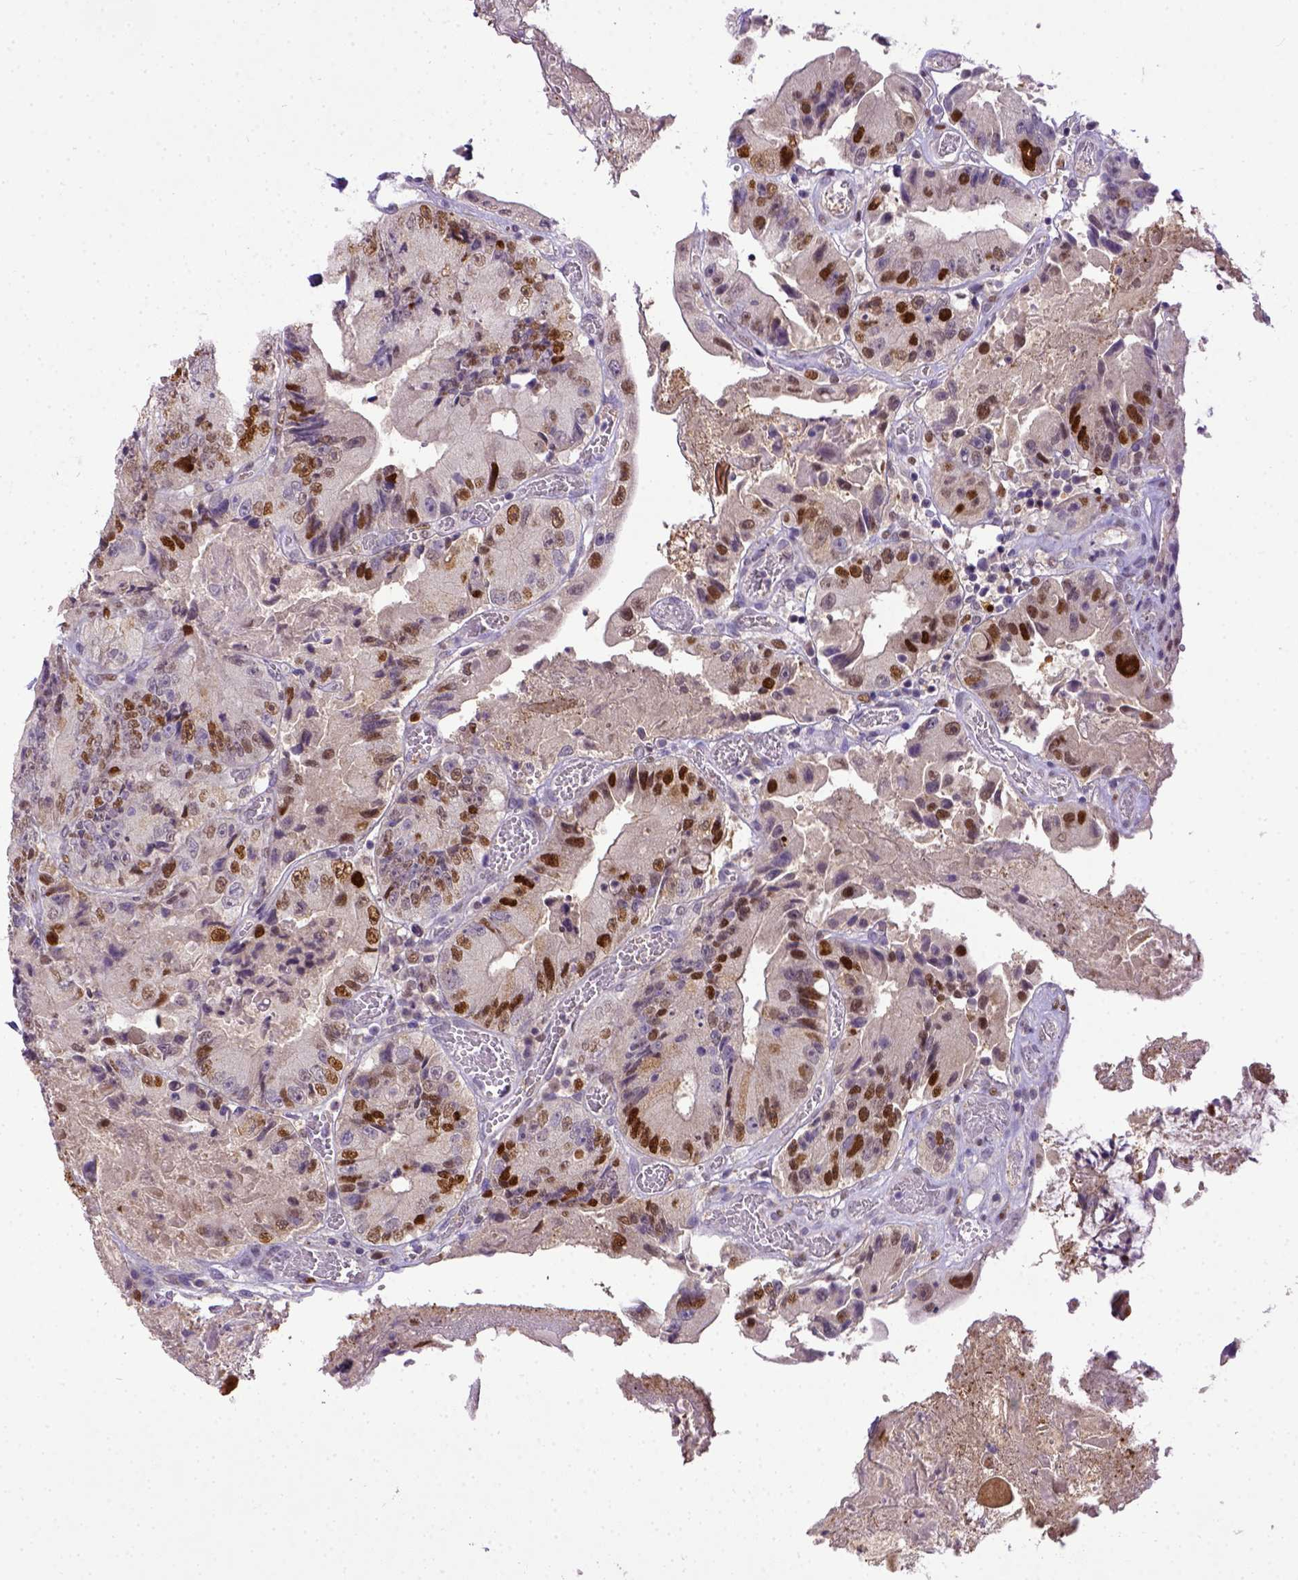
{"staining": {"intensity": "strong", "quantity": "<25%", "location": "nuclear"}, "tissue": "colorectal cancer", "cell_type": "Tumor cells", "image_type": "cancer", "snomed": [{"axis": "morphology", "description": "Adenocarcinoma, NOS"}, {"axis": "topography", "description": "Colon"}], "caption": "Immunohistochemical staining of colorectal cancer (adenocarcinoma) displays medium levels of strong nuclear positivity in approximately <25% of tumor cells. (IHC, brightfield microscopy, high magnification).", "gene": "CDKN1A", "patient": {"sex": "female", "age": 86}}